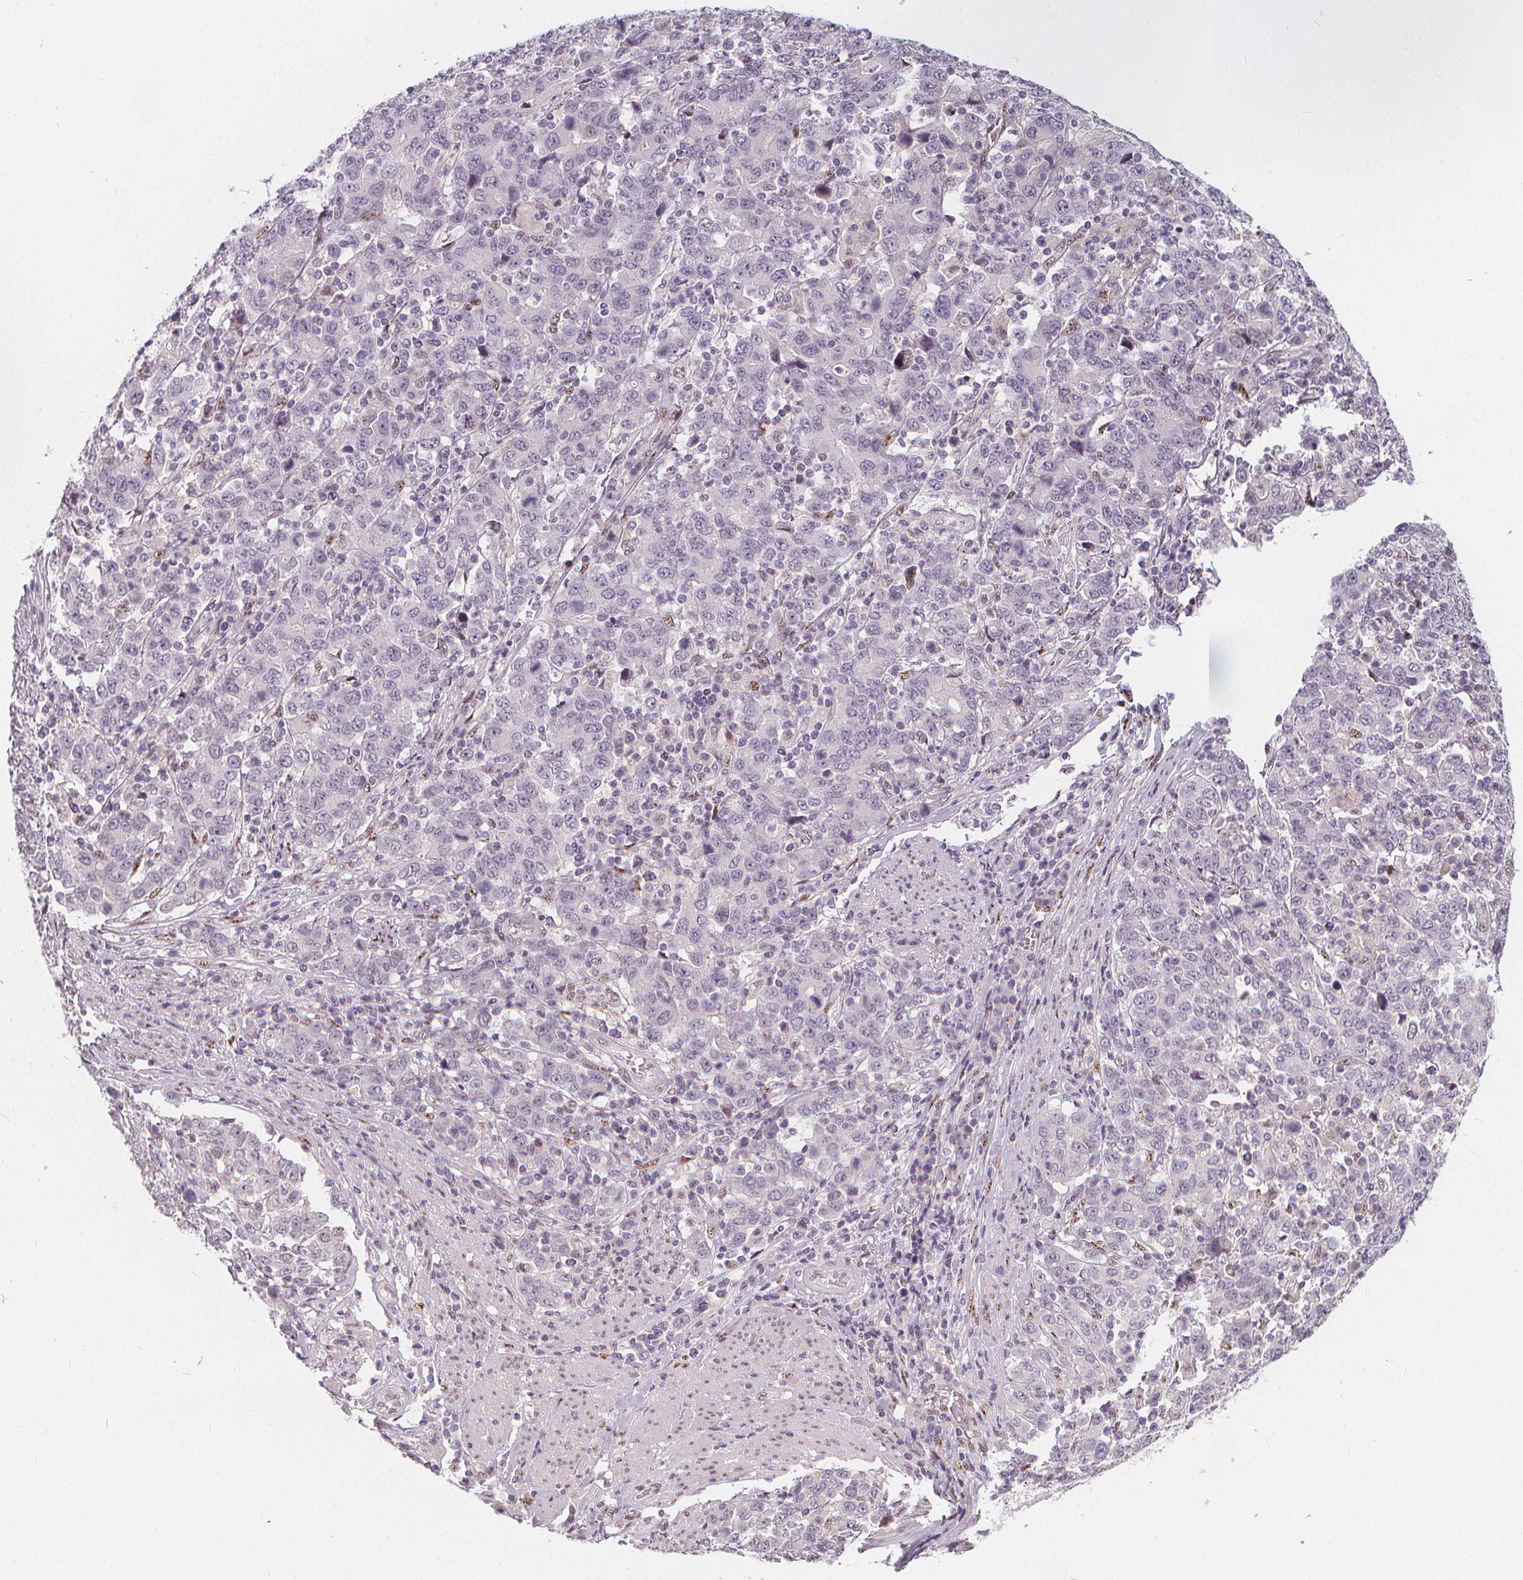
{"staining": {"intensity": "negative", "quantity": "none", "location": "none"}, "tissue": "stomach cancer", "cell_type": "Tumor cells", "image_type": "cancer", "snomed": [{"axis": "morphology", "description": "Adenocarcinoma, NOS"}, {"axis": "topography", "description": "Stomach, upper"}], "caption": "IHC photomicrograph of stomach cancer (adenocarcinoma) stained for a protein (brown), which shows no staining in tumor cells.", "gene": "DRC3", "patient": {"sex": "male", "age": 69}}